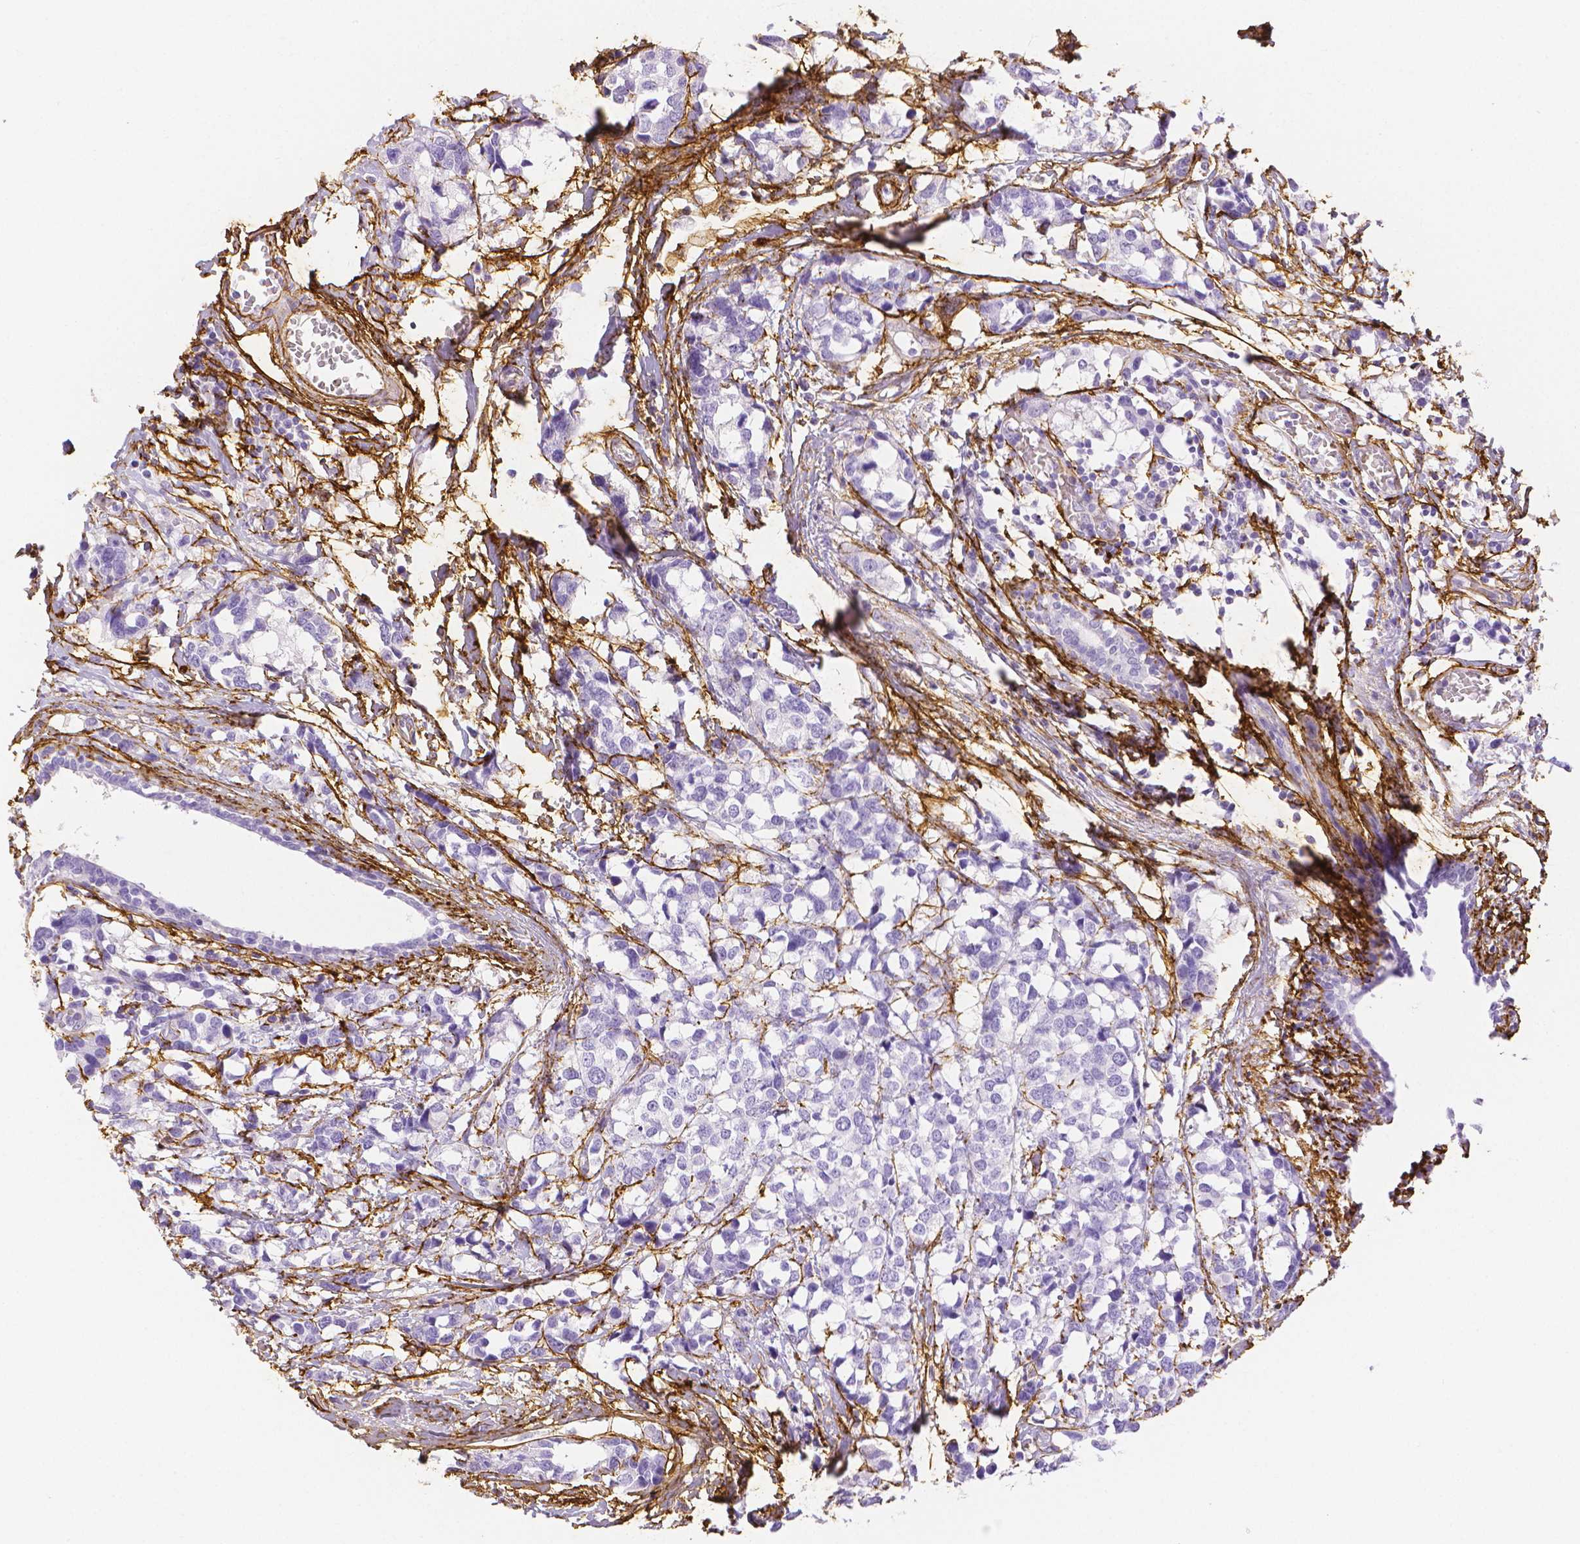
{"staining": {"intensity": "negative", "quantity": "none", "location": "none"}, "tissue": "breast cancer", "cell_type": "Tumor cells", "image_type": "cancer", "snomed": [{"axis": "morphology", "description": "Lobular carcinoma"}, {"axis": "topography", "description": "Breast"}], "caption": "Tumor cells are negative for protein expression in human breast lobular carcinoma.", "gene": "FBN1", "patient": {"sex": "female", "age": 59}}